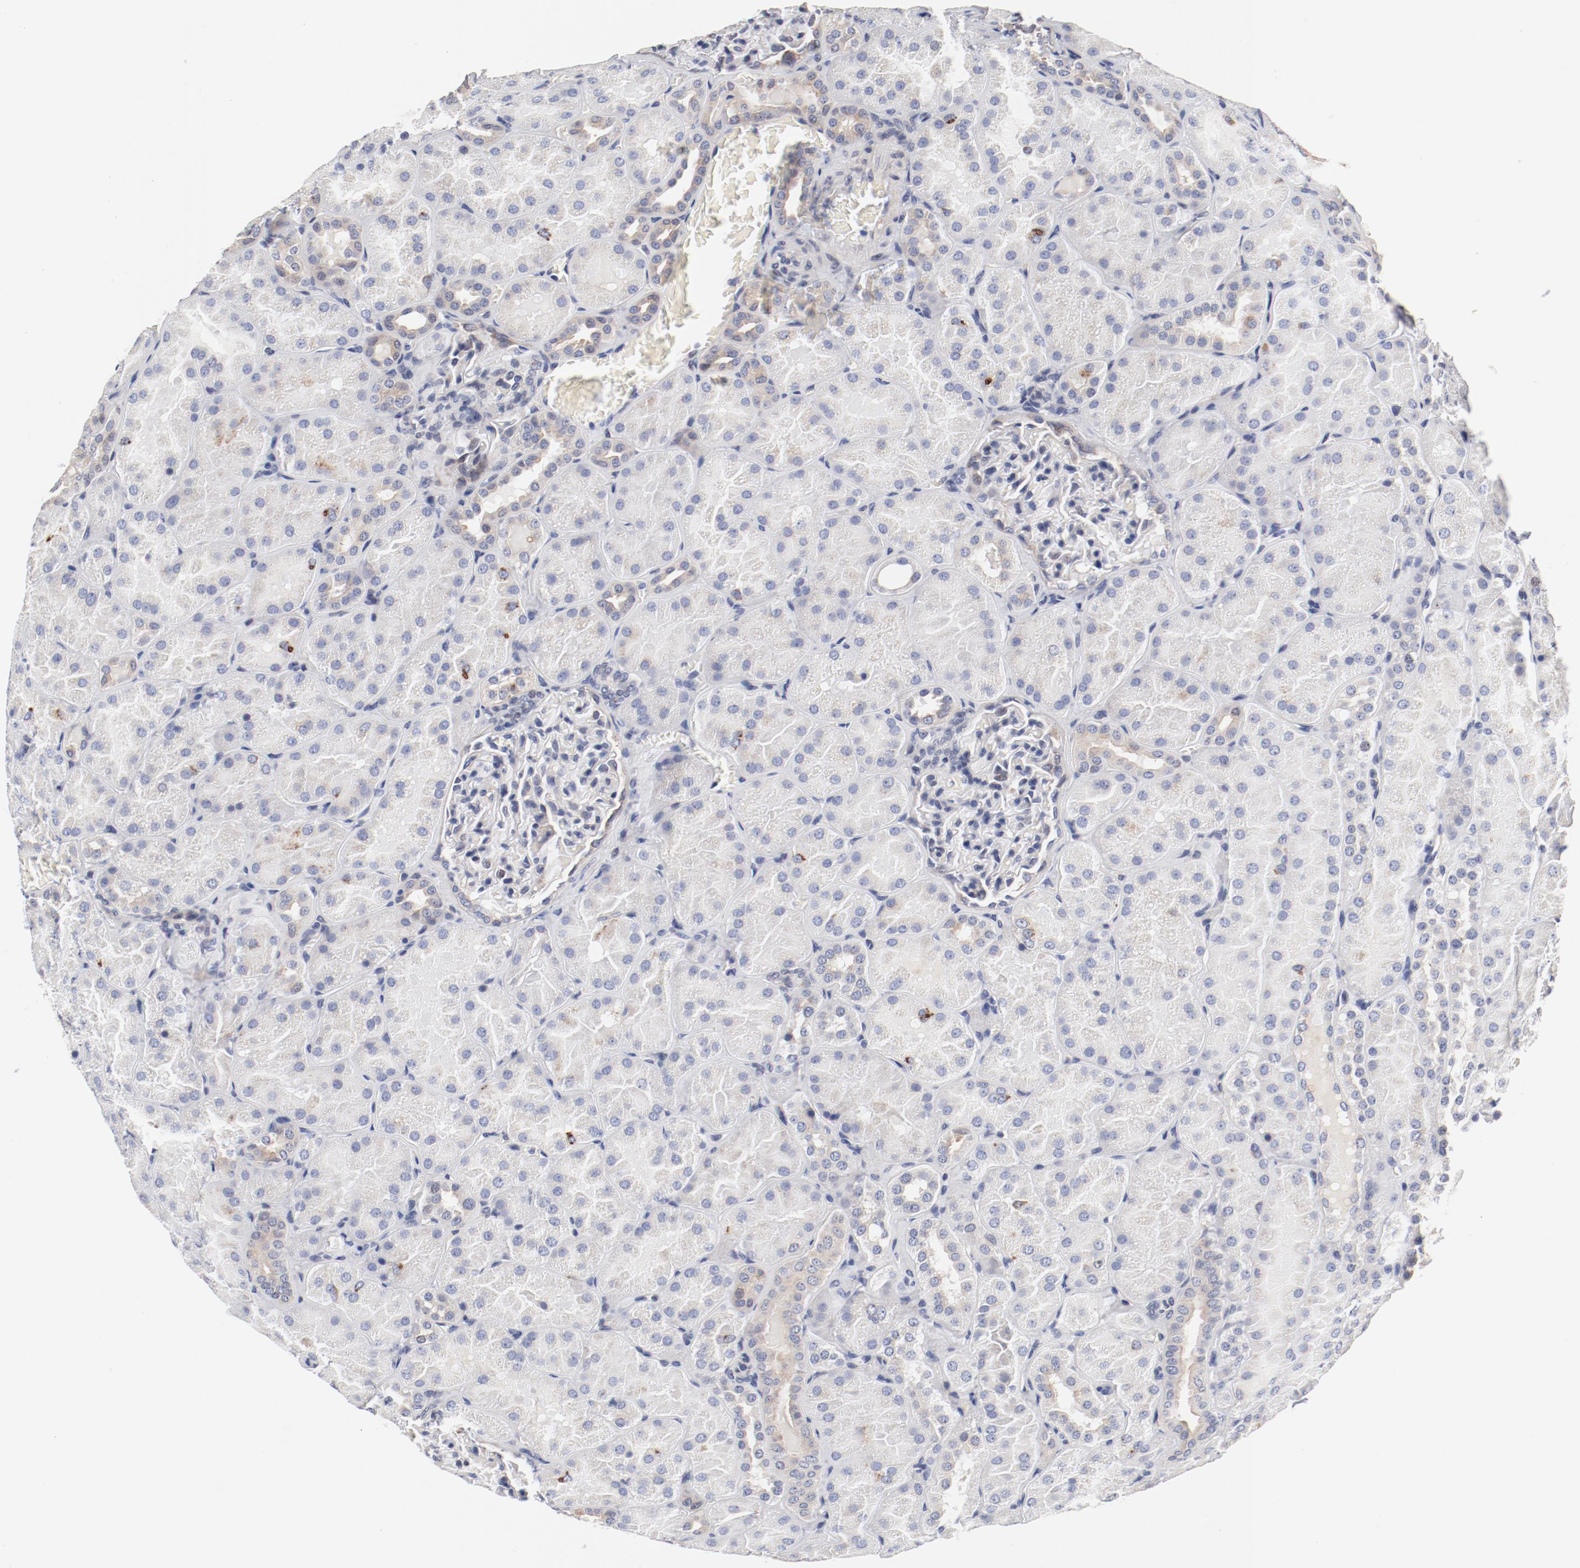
{"staining": {"intensity": "negative", "quantity": "none", "location": "none"}, "tissue": "kidney", "cell_type": "Cells in glomeruli", "image_type": "normal", "snomed": [{"axis": "morphology", "description": "Normal tissue, NOS"}, {"axis": "topography", "description": "Kidney"}], "caption": "Human kidney stained for a protein using immunohistochemistry (IHC) displays no expression in cells in glomeruli.", "gene": "GPR143", "patient": {"sex": "male", "age": 28}}